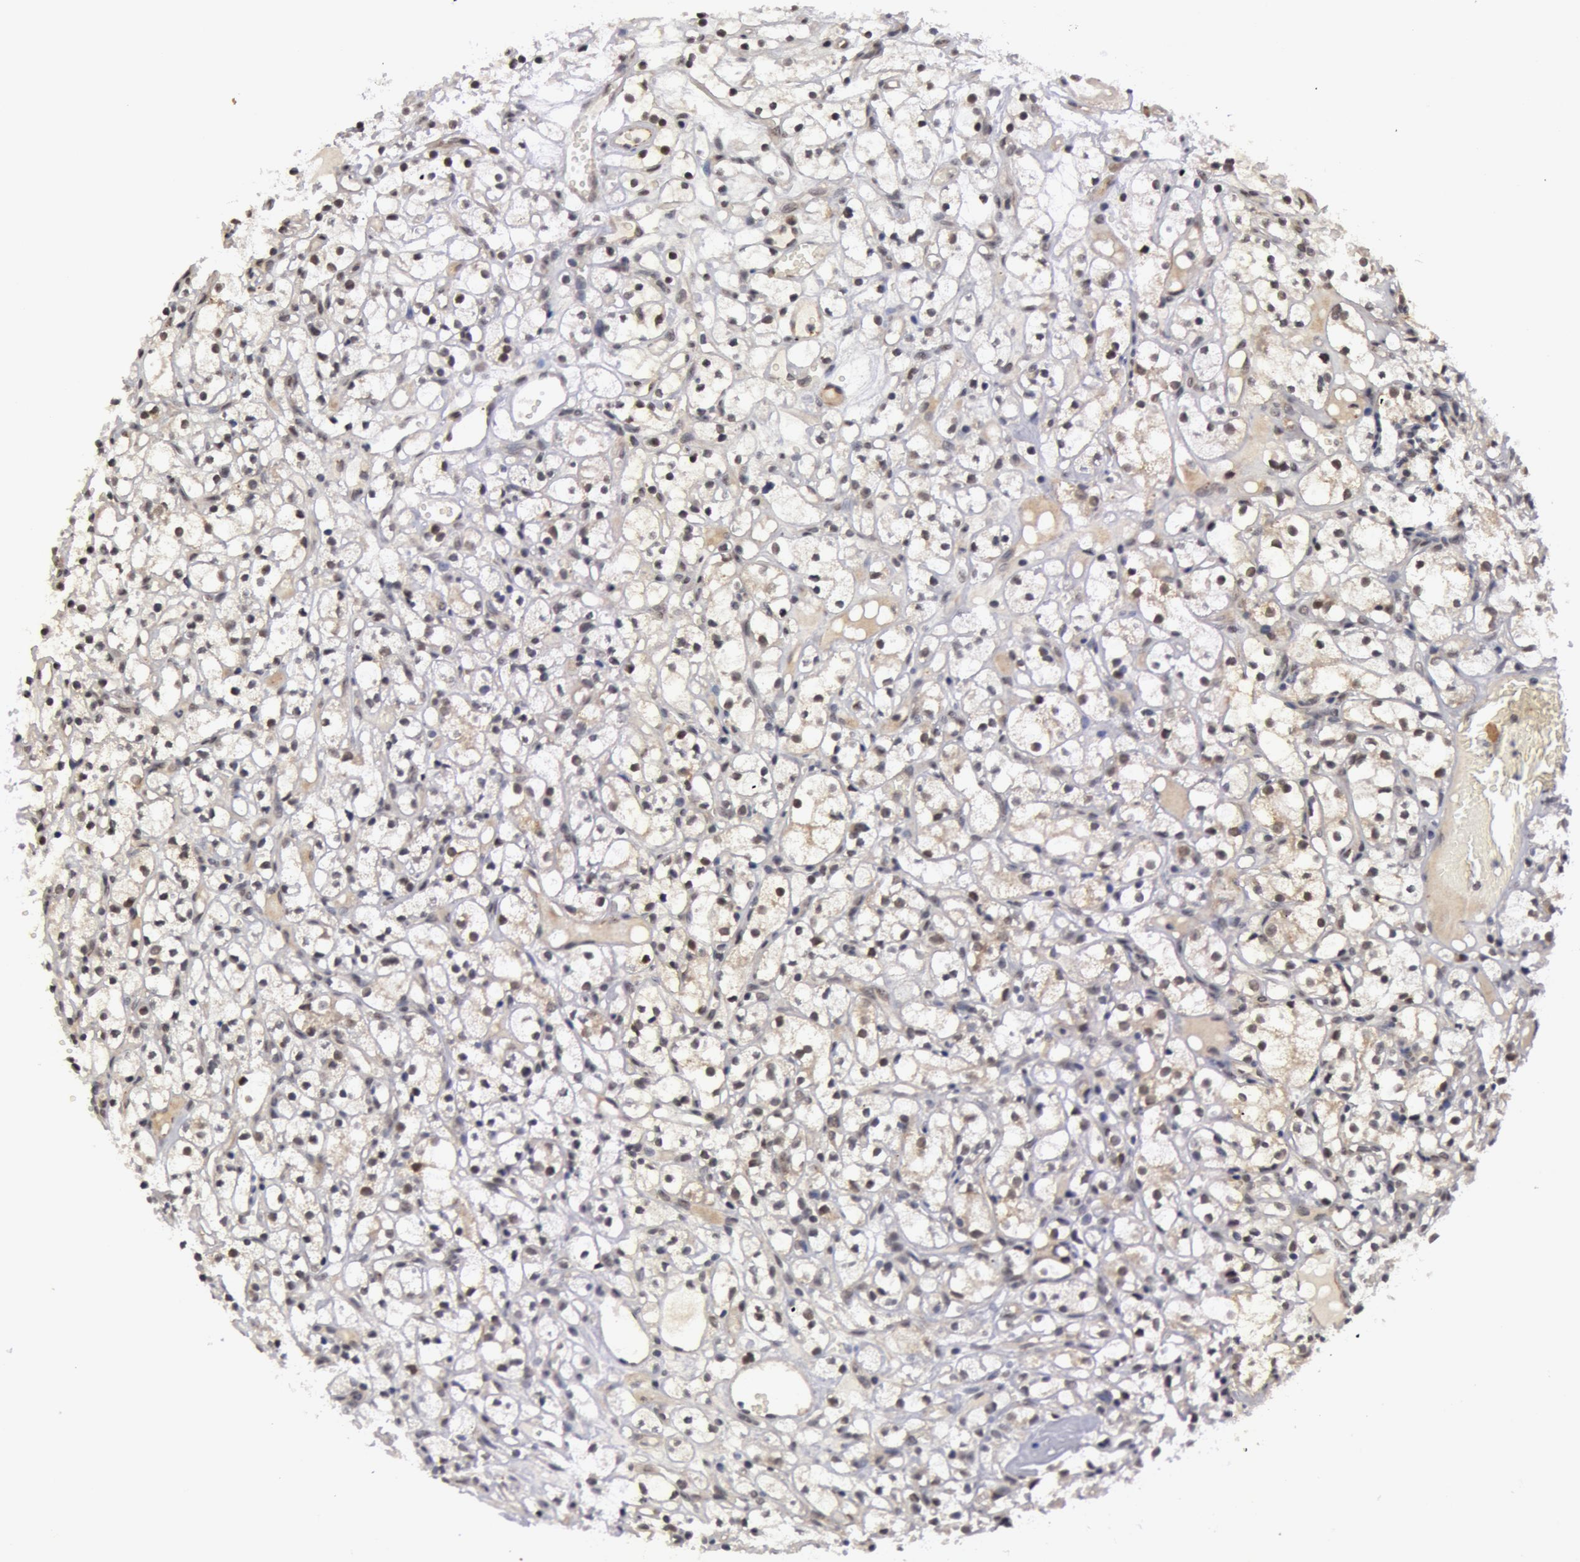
{"staining": {"intensity": "negative", "quantity": "none", "location": "none"}, "tissue": "renal cancer", "cell_type": "Tumor cells", "image_type": "cancer", "snomed": [{"axis": "morphology", "description": "Adenocarcinoma, NOS"}, {"axis": "topography", "description": "Kidney"}], "caption": "Human adenocarcinoma (renal) stained for a protein using immunohistochemistry (IHC) demonstrates no positivity in tumor cells.", "gene": "SYTL4", "patient": {"sex": "male", "age": 61}}